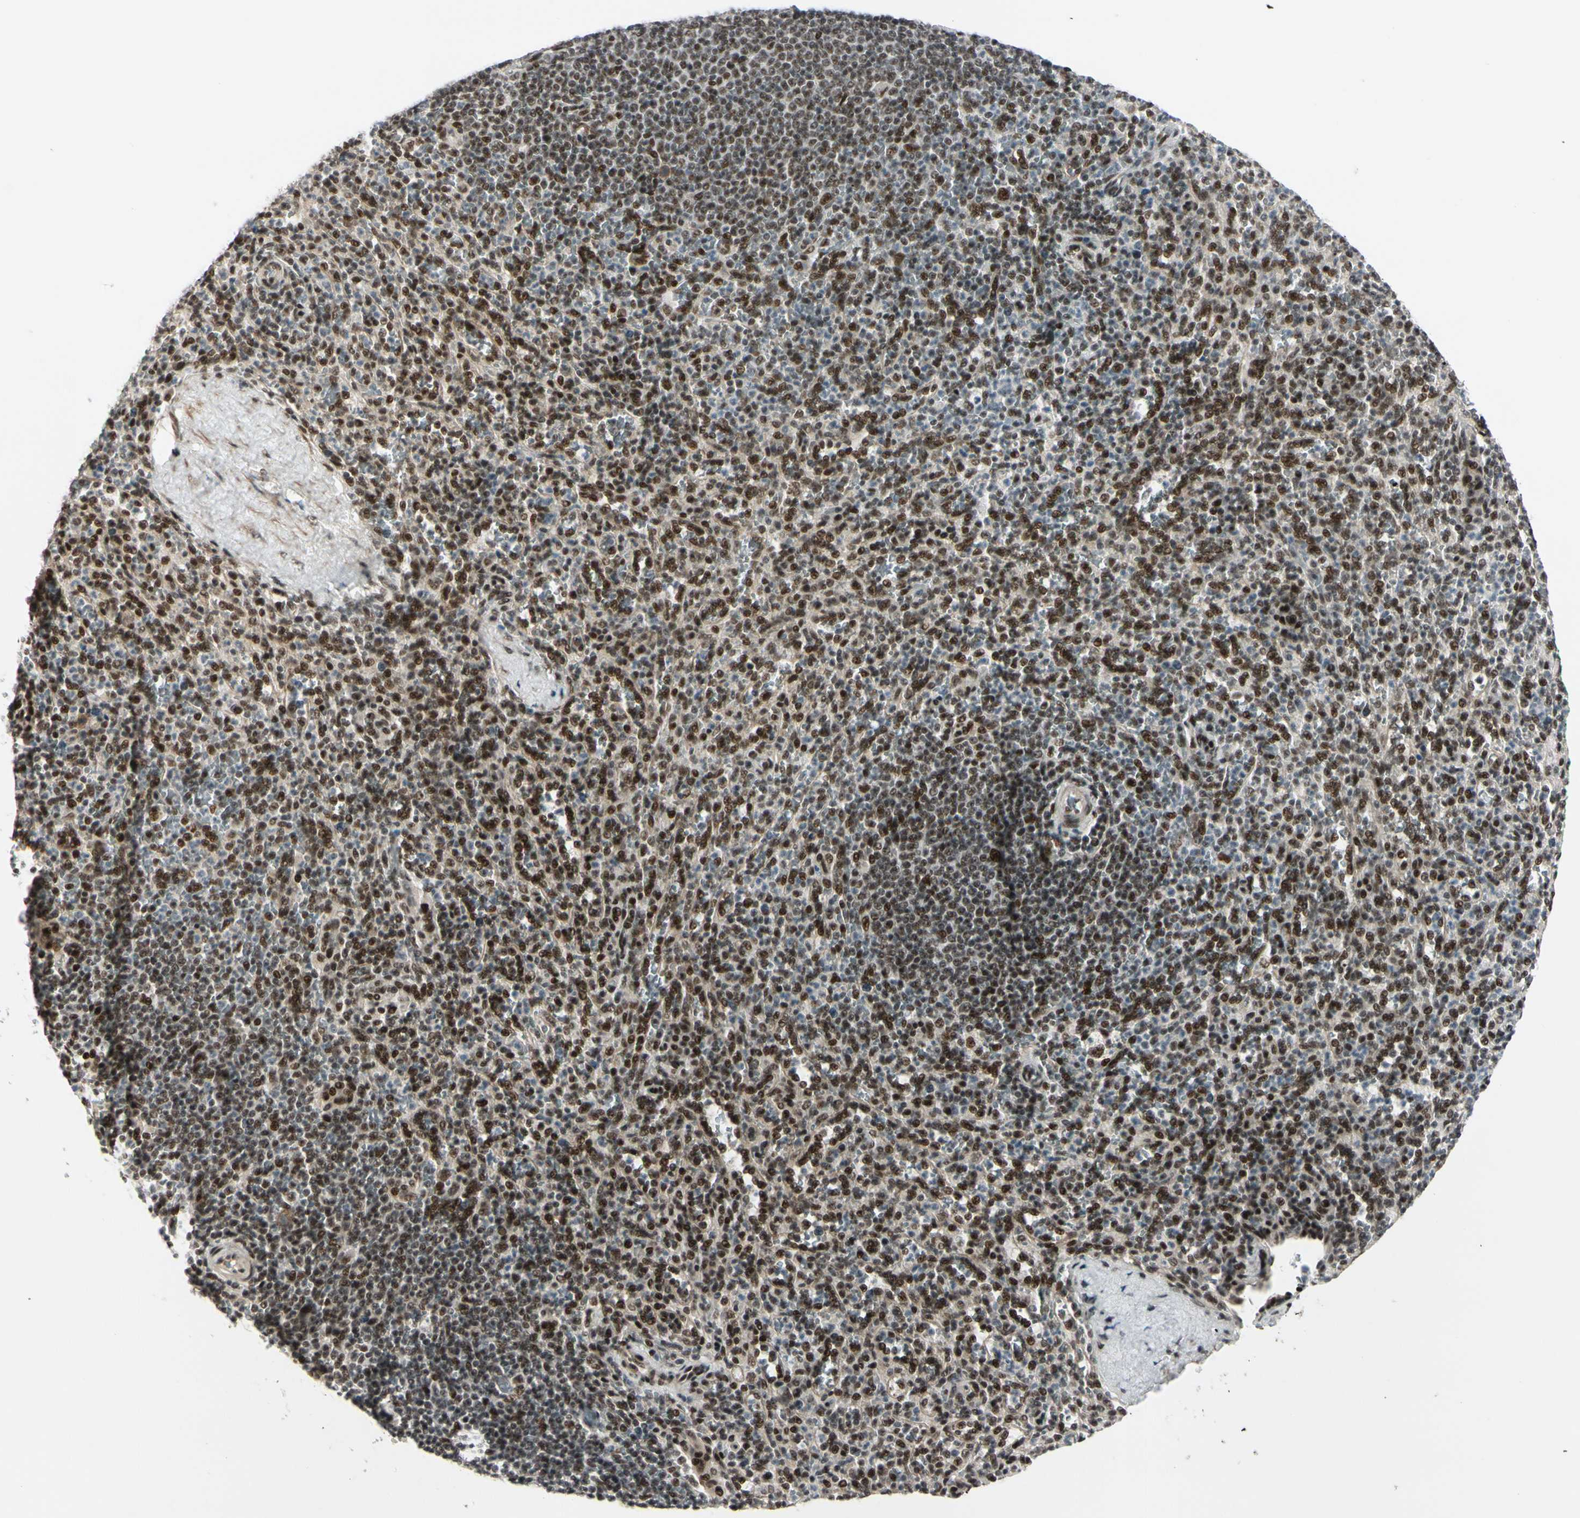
{"staining": {"intensity": "strong", "quantity": ">75%", "location": "nuclear"}, "tissue": "spleen", "cell_type": "Cells in red pulp", "image_type": "normal", "snomed": [{"axis": "morphology", "description": "Normal tissue, NOS"}, {"axis": "topography", "description": "Spleen"}], "caption": "A micrograph of spleen stained for a protein reveals strong nuclear brown staining in cells in red pulp. Nuclei are stained in blue.", "gene": "CHAMP1", "patient": {"sex": "male", "age": 36}}